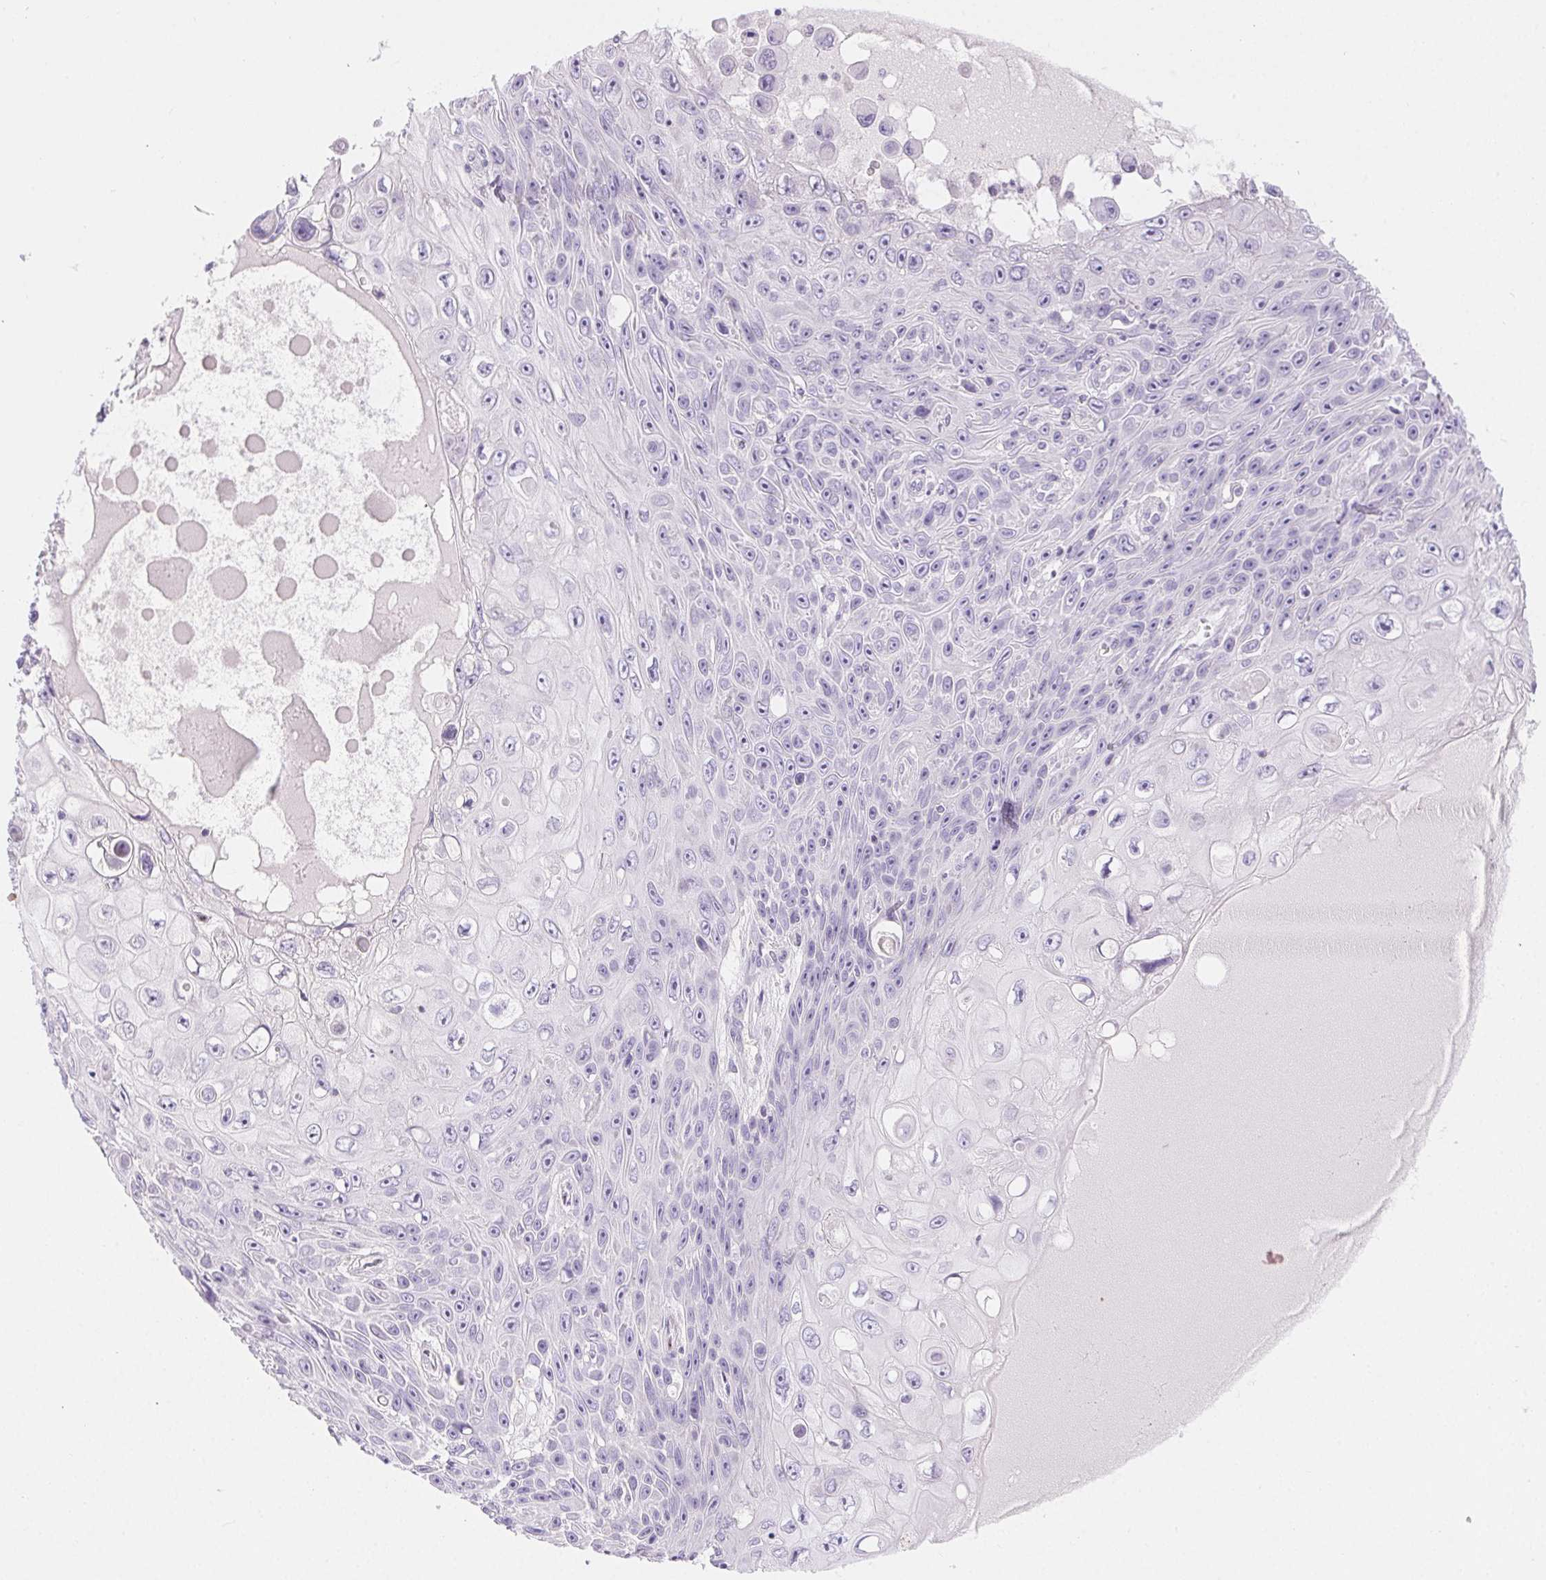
{"staining": {"intensity": "negative", "quantity": "none", "location": "none"}, "tissue": "skin cancer", "cell_type": "Tumor cells", "image_type": "cancer", "snomed": [{"axis": "morphology", "description": "Squamous cell carcinoma, NOS"}, {"axis": "topography", "description": "Skin"}], "caption": "A micrograph of human skin cancer (squamous cell carcinoma) is negative for staining in tumor cells.", "gene": "CLDN16", "patient": {"sex": "male", "age": 82}}